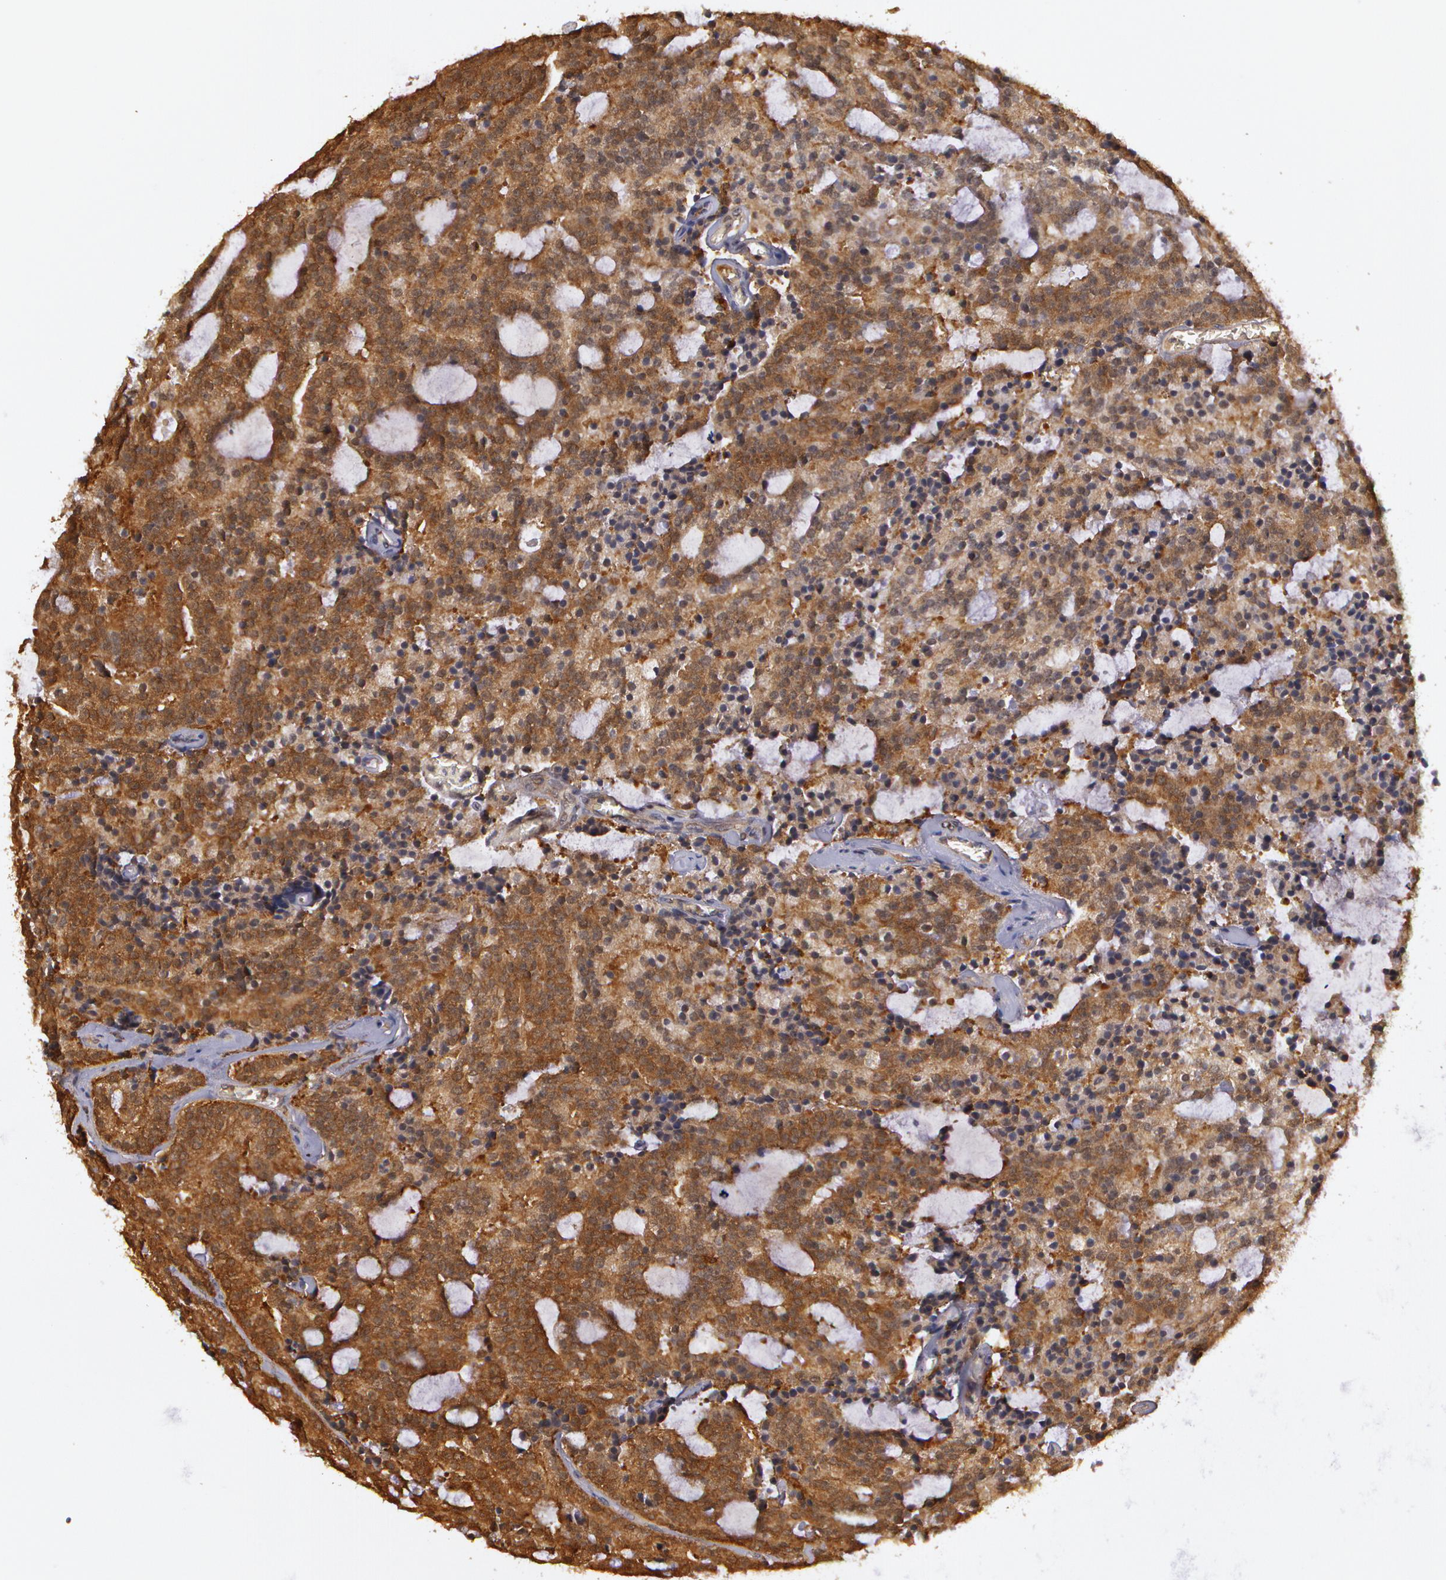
{"staining": {"intensity": "moderate", "quantity": ">75%", "location": "cytoplasmic/membranous"}, "tissue": "prostate cancer", "cell_type": "Tumor cells", "image_type": "cancer", "snomed": [{"axis": "morphology", "description": "Adenocarcinoma, Medium grade"}, {"axis": "topography", "description": "Prostate"}], "caption": "Prostate adenocarcinoma (medium-grade) stained with a protein marker demonstrates moderate staining in tumor cells.", "gene": "AHSA1", "patient": {"sex": "male", "age": 65}}